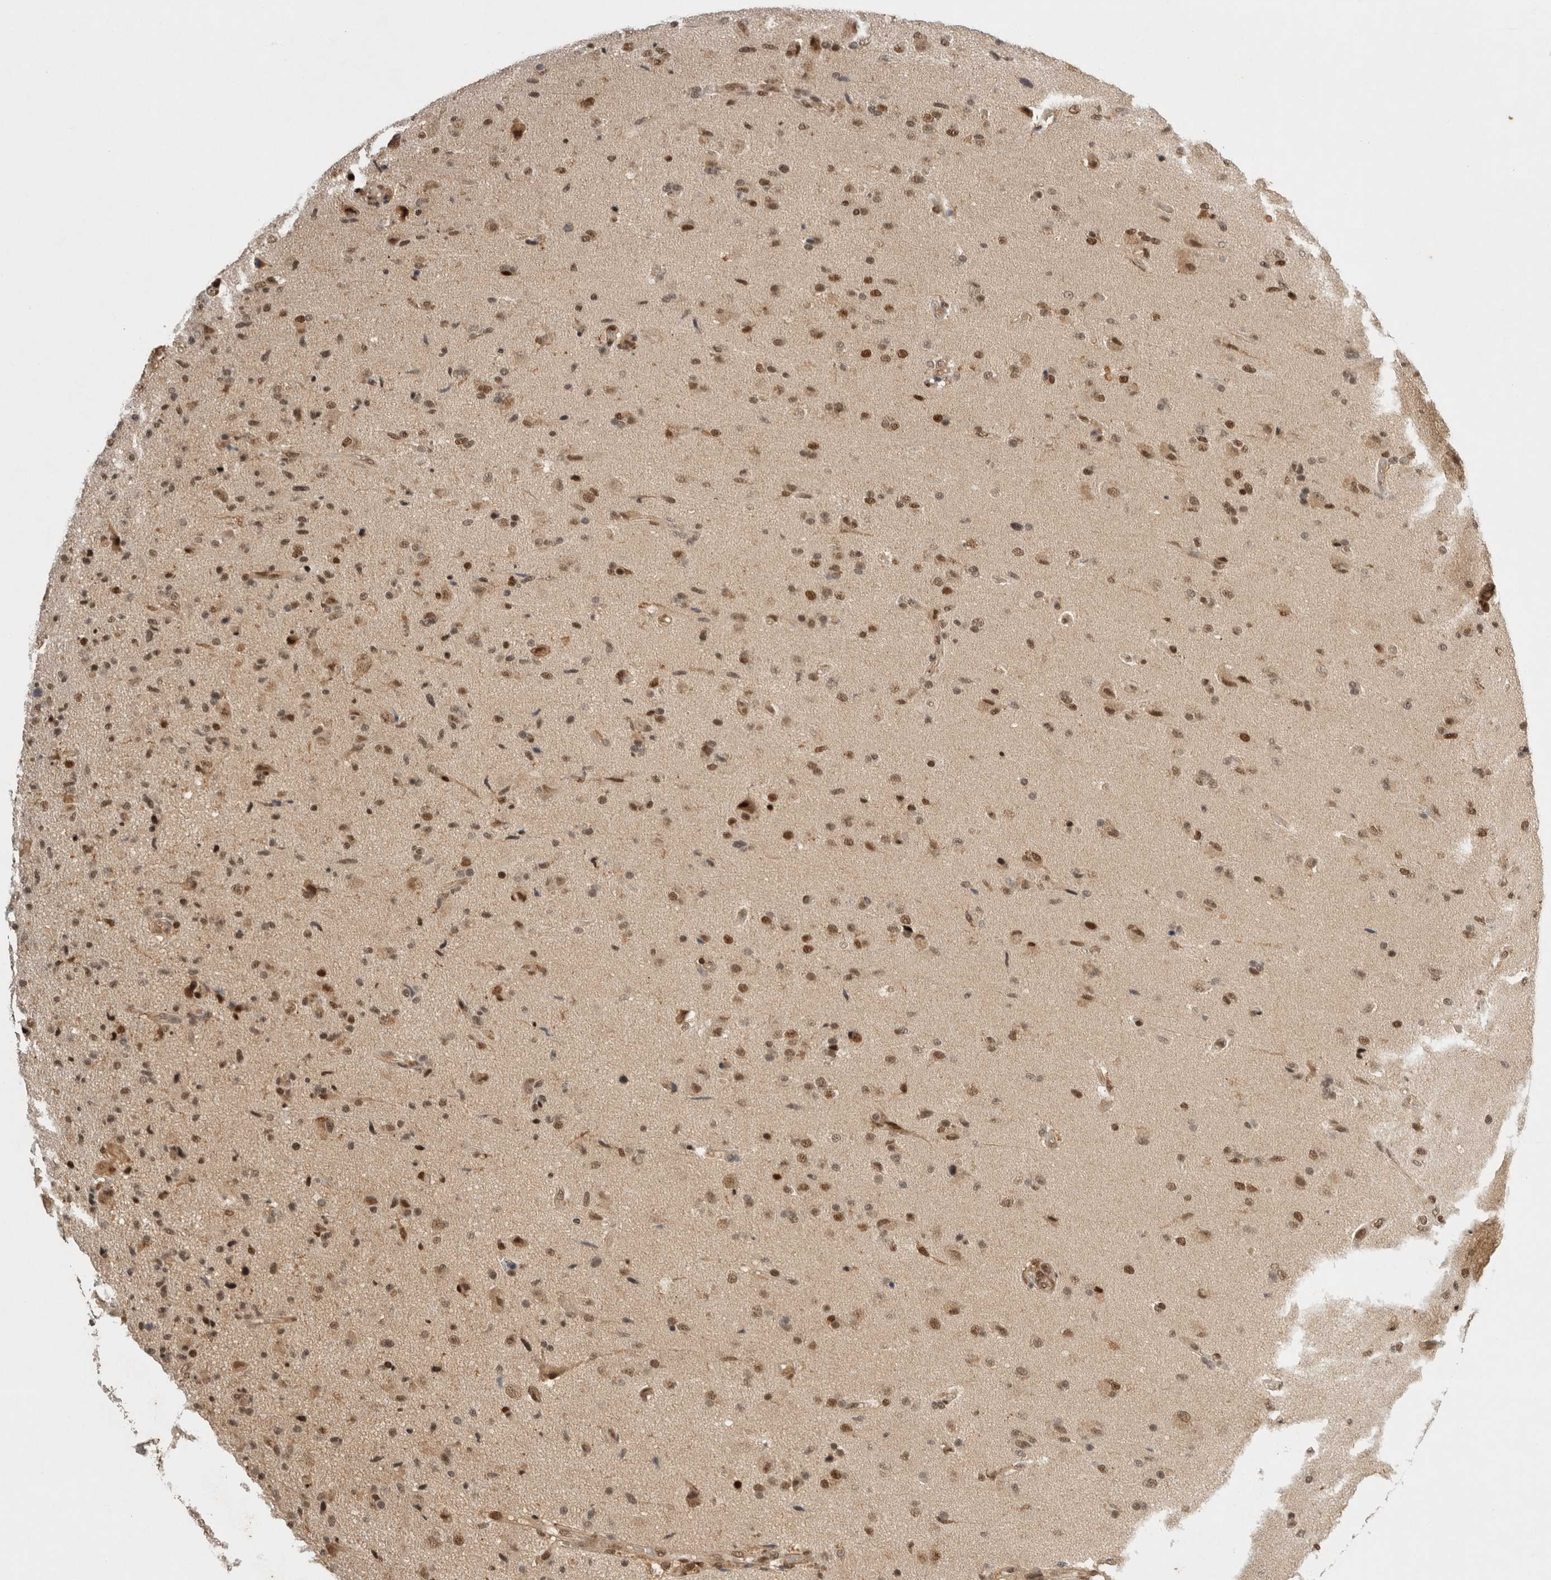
{"staining": {"intensity": "moderate", "quantity": ">75%", "location": "nuclear"}, "tissue": "glioma", "cell_type": "Tumor cells", "image_type": "cancer", "snomed": [{"axis": "morphology", "description": "Glioma, malignant, High grade"}, {"axis": "topography", "description": "Brain"}], "caption": "Immunohistochemical staining of glioma reveals medium levels of moderate nuclear staining in about >75% of tumor cells.", "gene": "SNRNP40", "patient": {"sex": "male", "age": 72}}